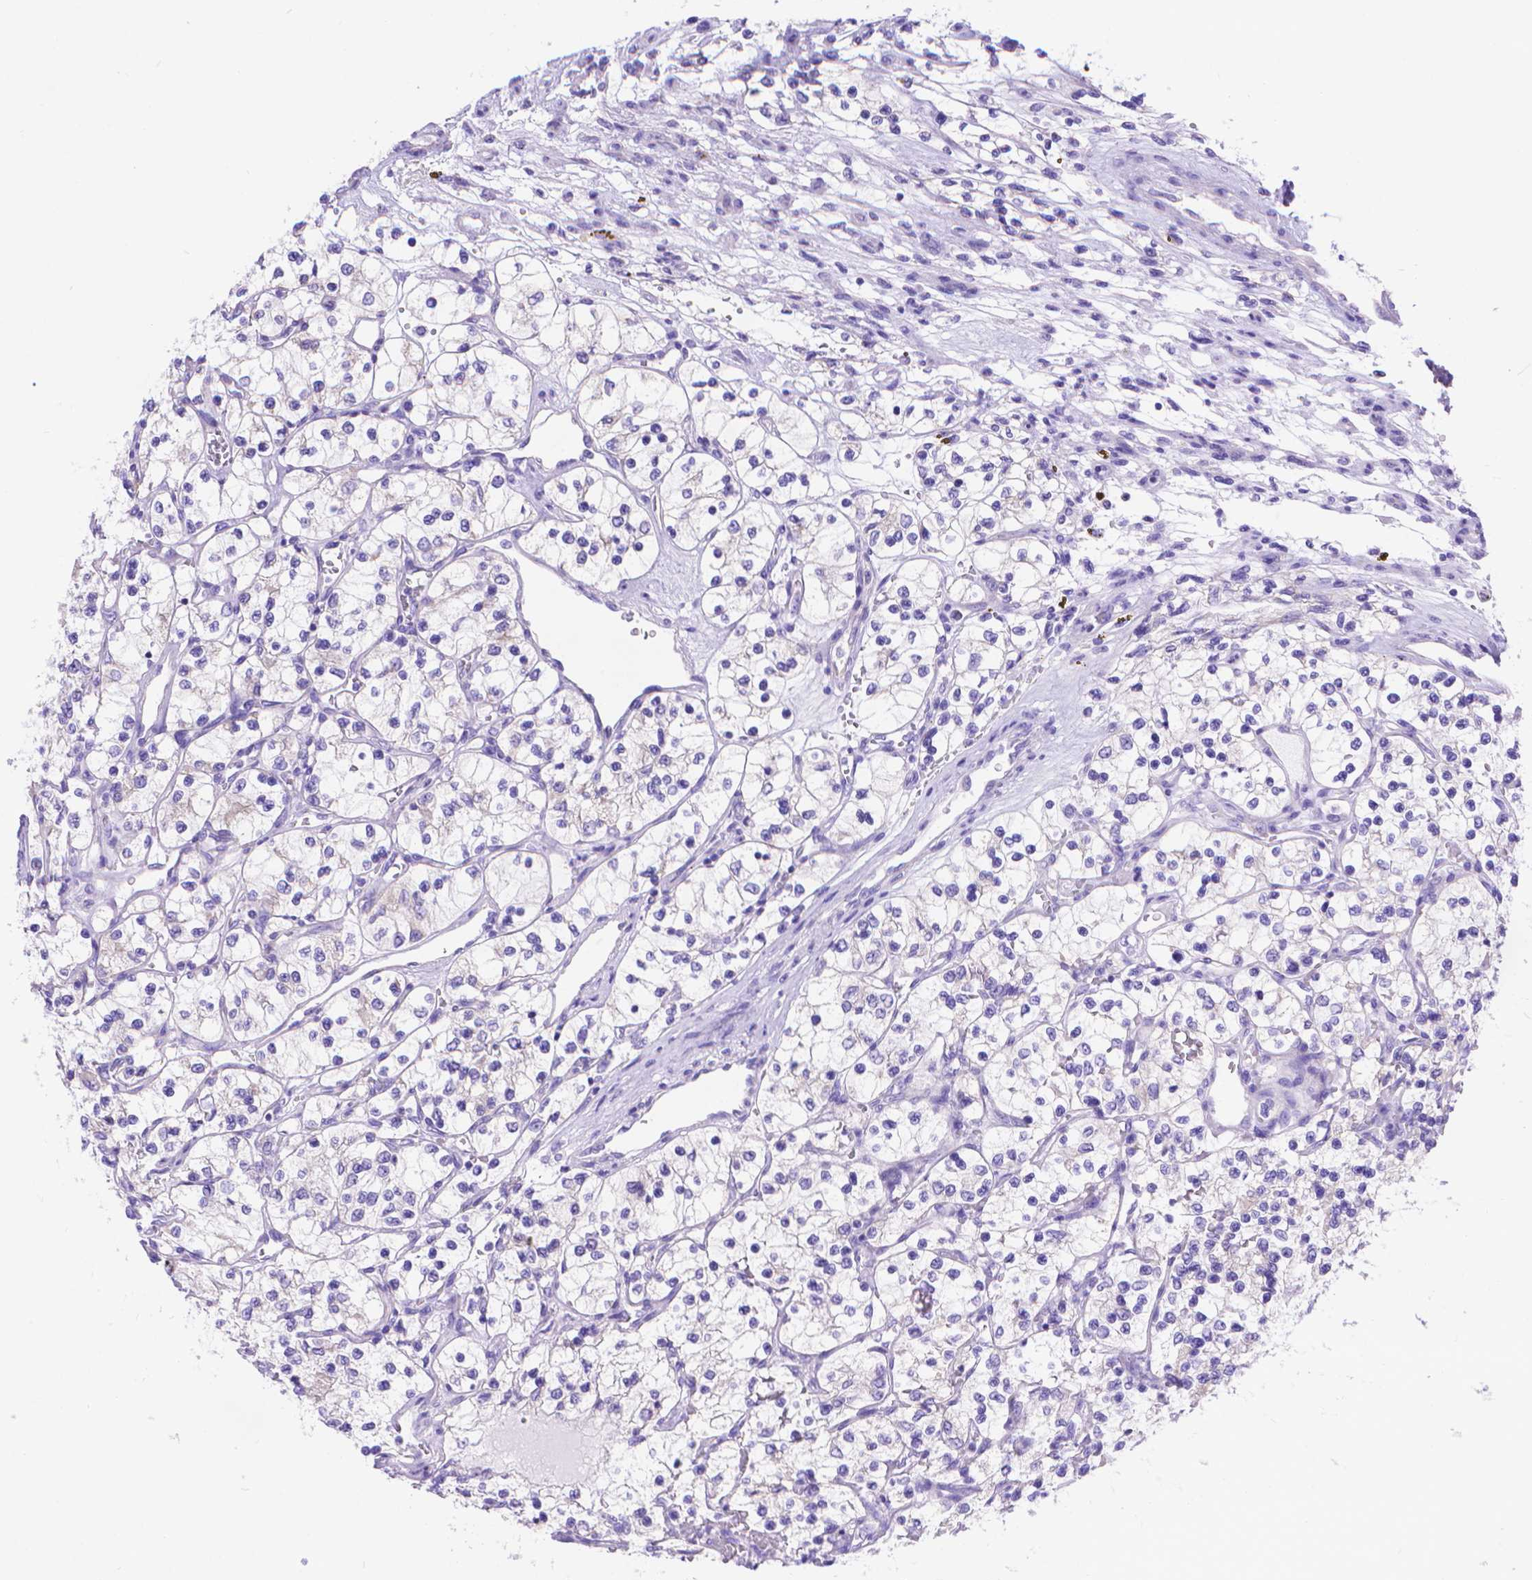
{"staining": {"intensity": "negative", "quantity": "none", "location": "none"}, "tissue": "renal cancer", "cell_type": "Tumor cells", "image_type": "cancer", "snomed": [{"axis": "morphology", "description": "Adenocarcinoma, NOS"}, {"axis": "topography", "description": "Kidney"}], "caption": "Immunohistochemistry (IHC) micrograph of renal cancer stained for a protein (brown), which demonstrates no expression in tumor cells.", "gene": "DHRS2", "patient": {"sex": "female", "age": 69}}